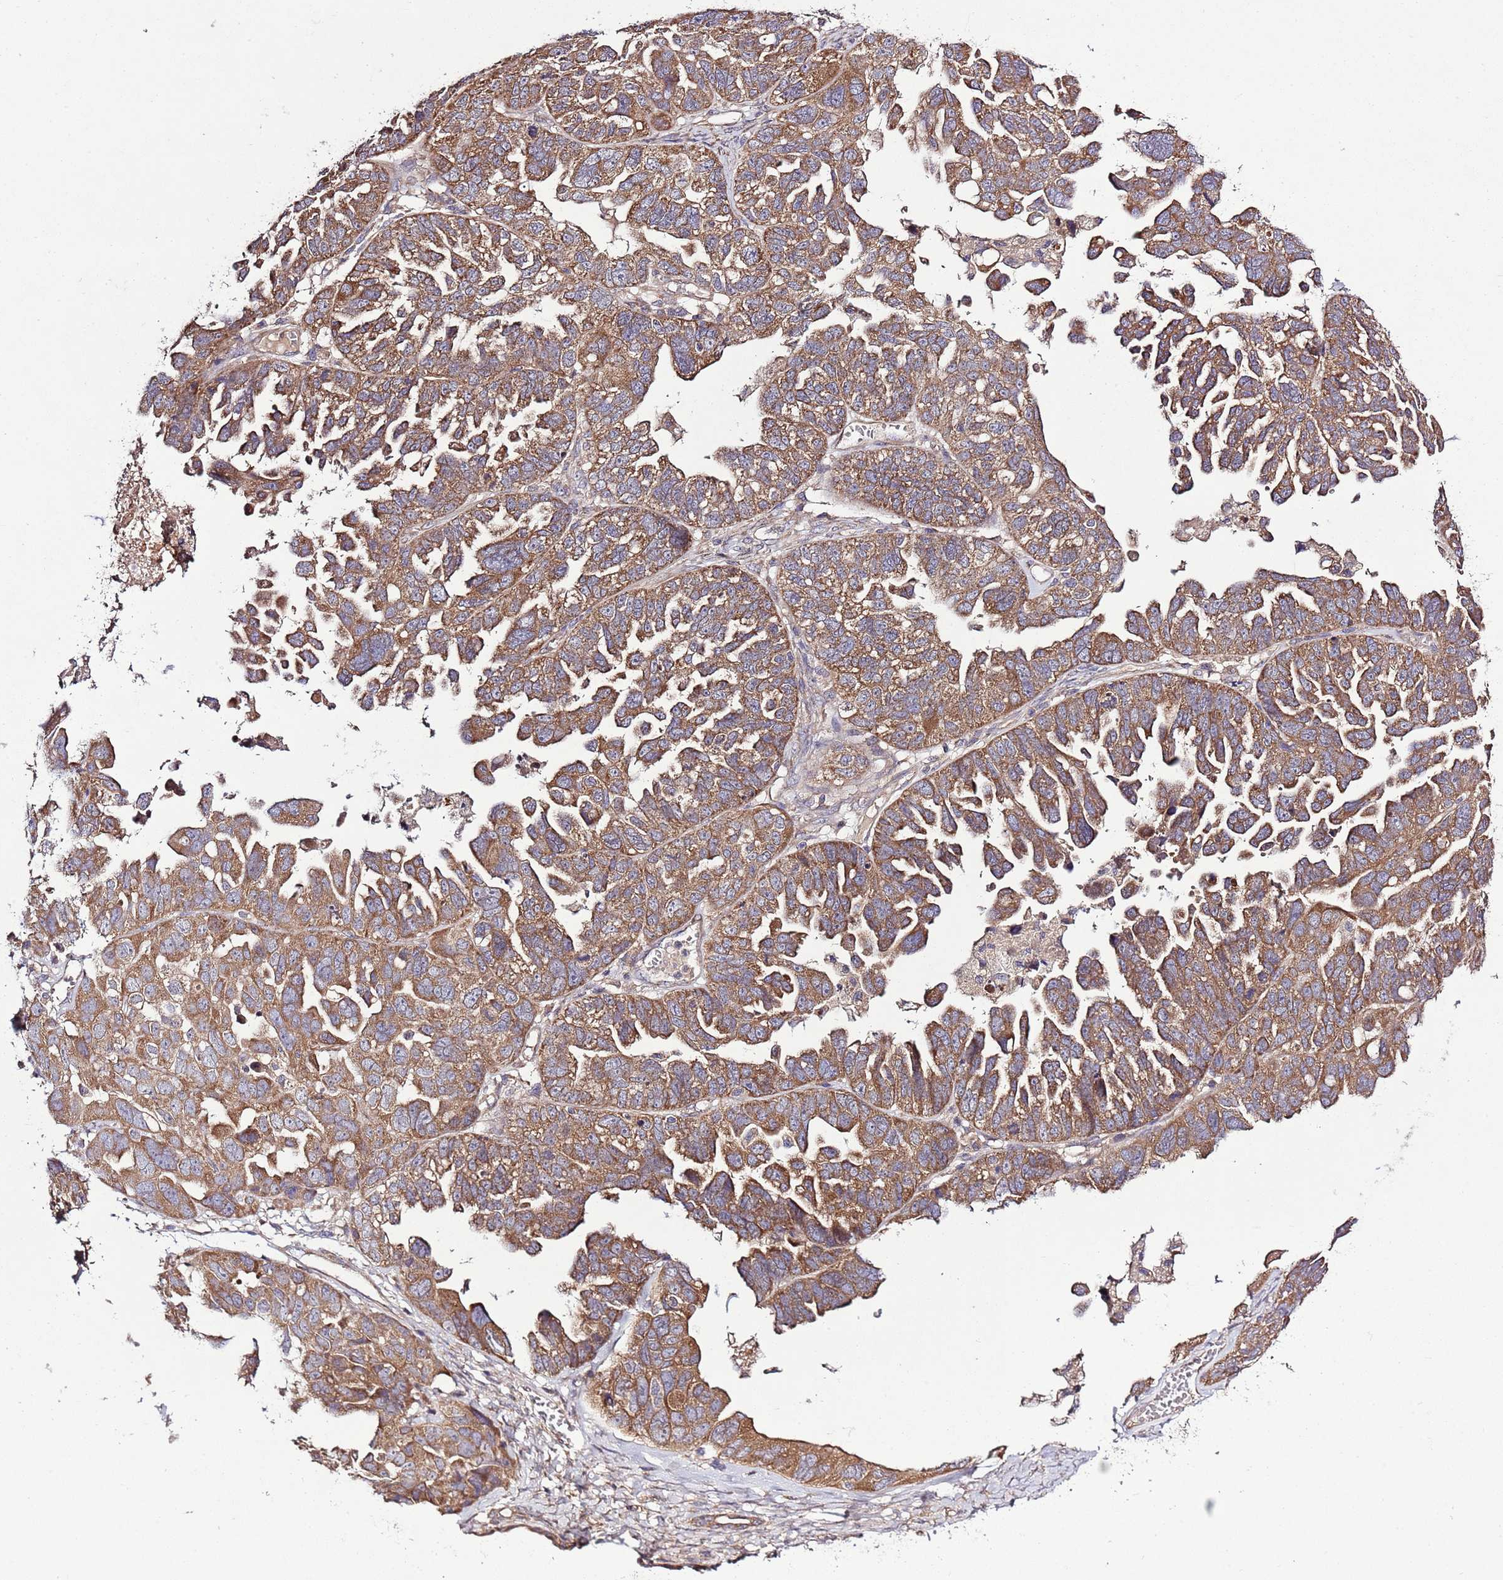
{"staining": {"intensity": "moderate", "quantity": ">75%", "location": "cytoplasmic/membranous"}, "tissue": "ovarian cancer", "cell_type": "Tumor cells", "image_type": "cancer", "snomed": [{"axis": "morphology", "description": "Cystadenocarcinoma, serous, NOS"}, {"axis": "topography", "description": "Ovary"}], "caption": "Ovarian serous cystadenocarcinoma was stained to show a protein in brown. There is medium levels of moderate cytoplasmic/membranous staining in about >75% of tumor cells.", "gene": "MFNG", "patient": {"sex": "female", "age": 79}}